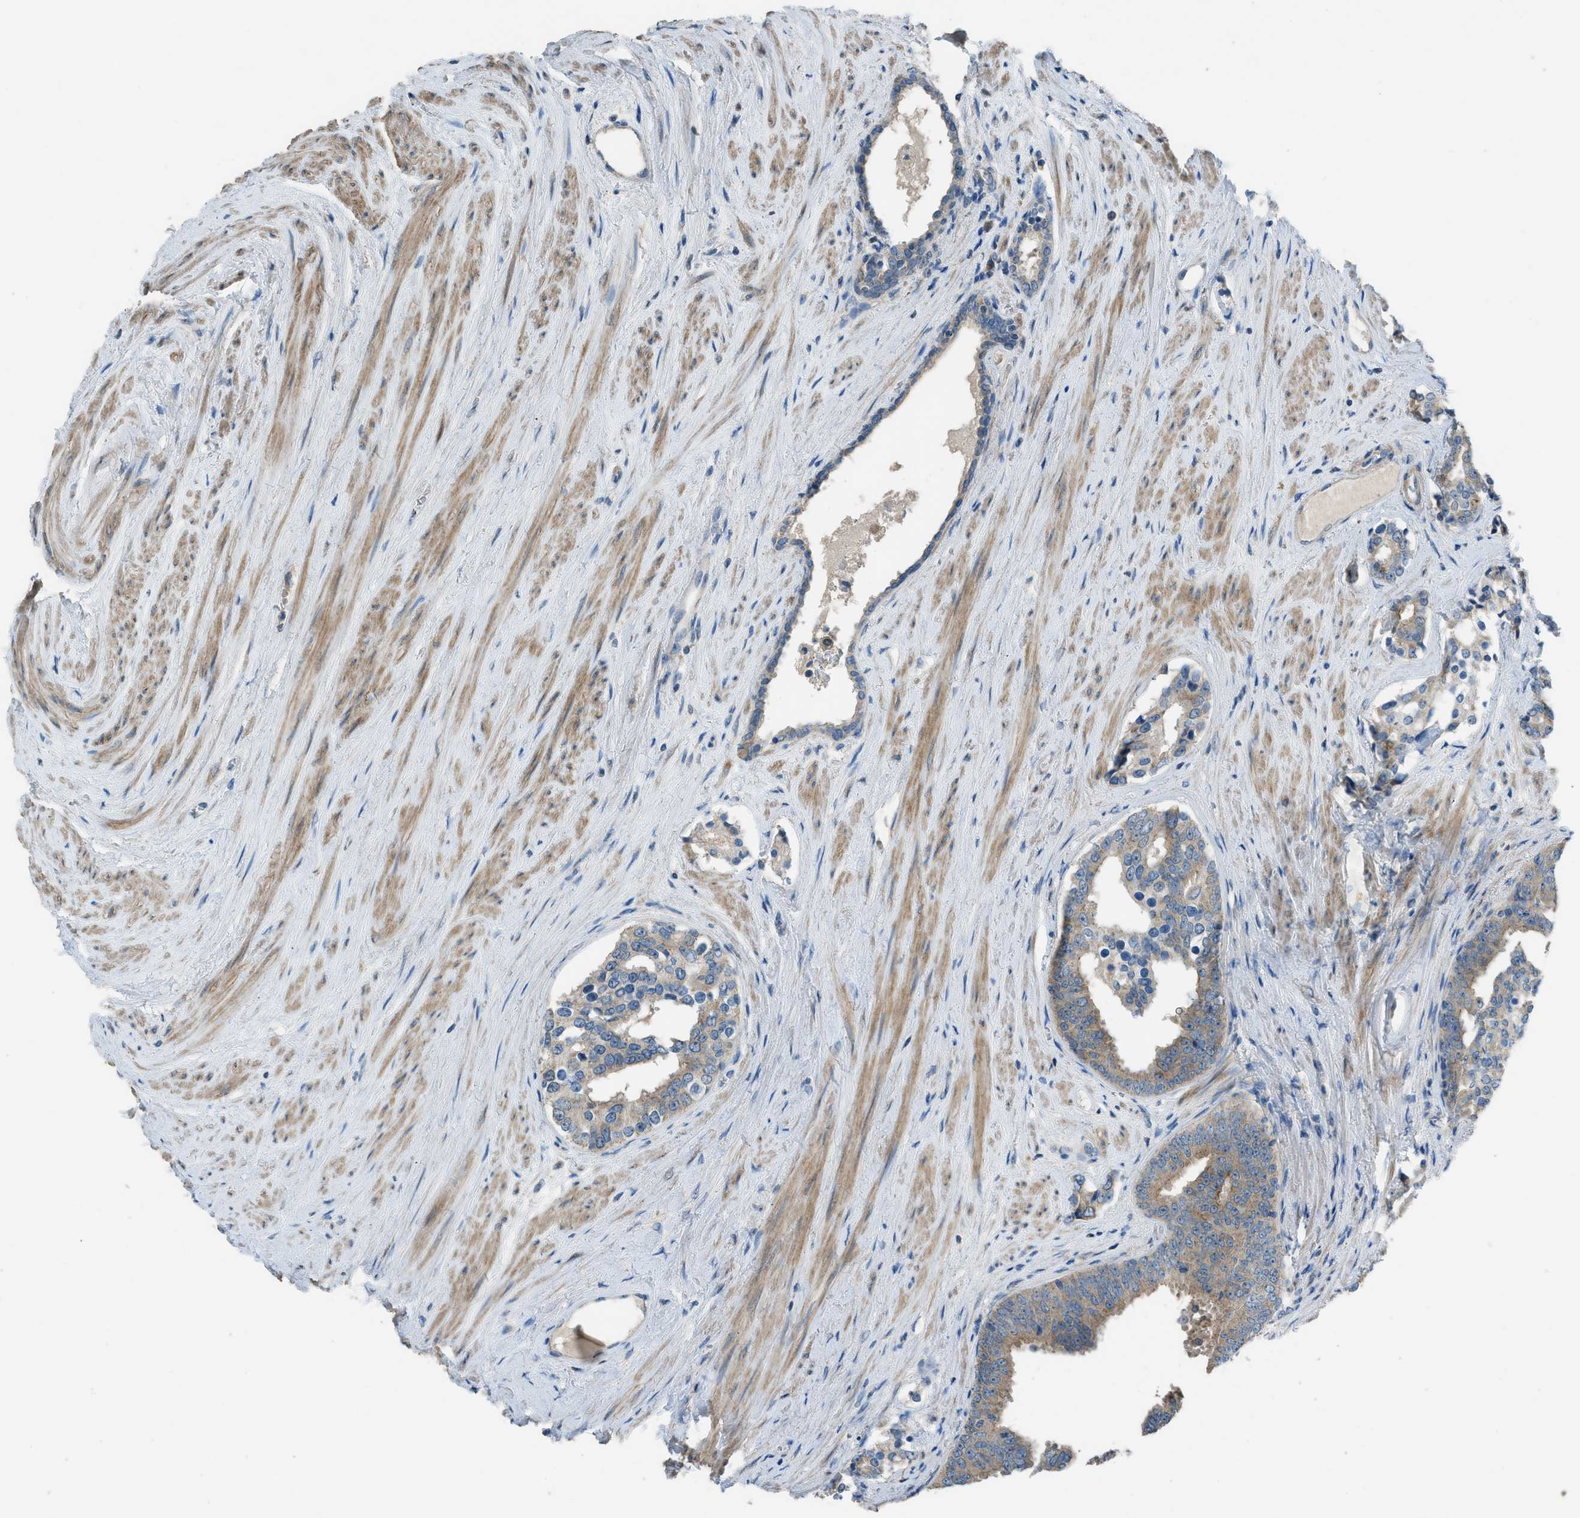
{"staining": {"intensity": "moderate", "quantity": ">75%", "location": "cytoplasmic/membranous"}, "tissue": "prostate cancer", "cell_type": "Tumor cells", "image_type": "cancer", "snomed": [{"axis": "morphology", "description": "Adenocarcinoma, High grade"}, {"axis": "topography", "description": "Prostate"}], "caption": "Protein expression by immunohistochemistry shows moderate cytoplasmic/membranous expression in approximately >75% of tumor cells in prostate cancer.", "gene": "TIMD4", "patient": {"sex": "male", "age": 71}}